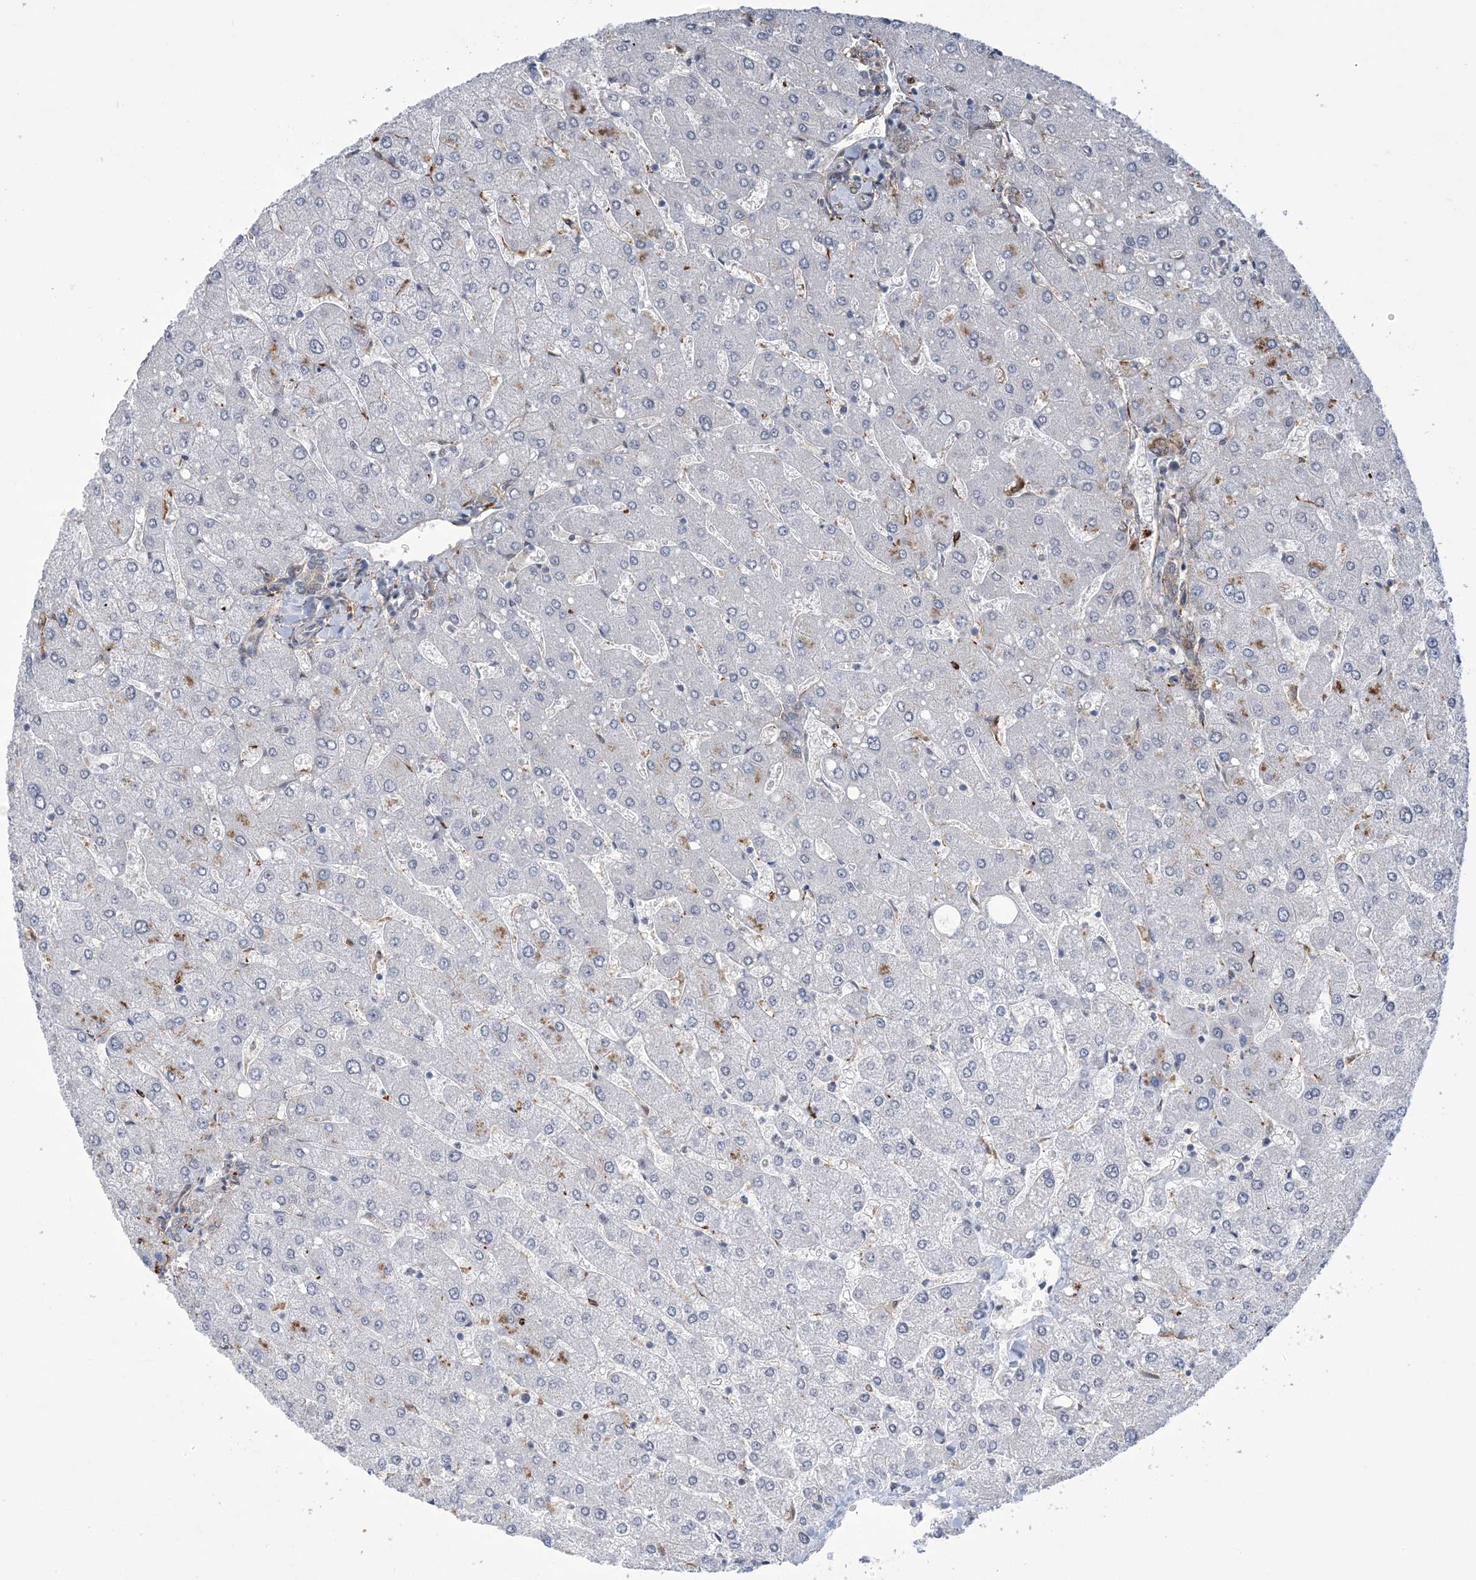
{"staining": {"intensity": "negative", "quantity": "none", "location": "none"}, "tissue": "liver", "cell_type": "Cholangiocytes", "image_type": "normal", "snomed": [{"axis": "morphology", "description": "Normal tissue, NOS"}, {"axis": "topography", "description": "Liver"}], "caption": "Immunohistochemical staining of normal human liver displays no significant positivity in cholangiocytes.", "gene": "ZNF8", "patient": {"sex": "male", "age": 55}}